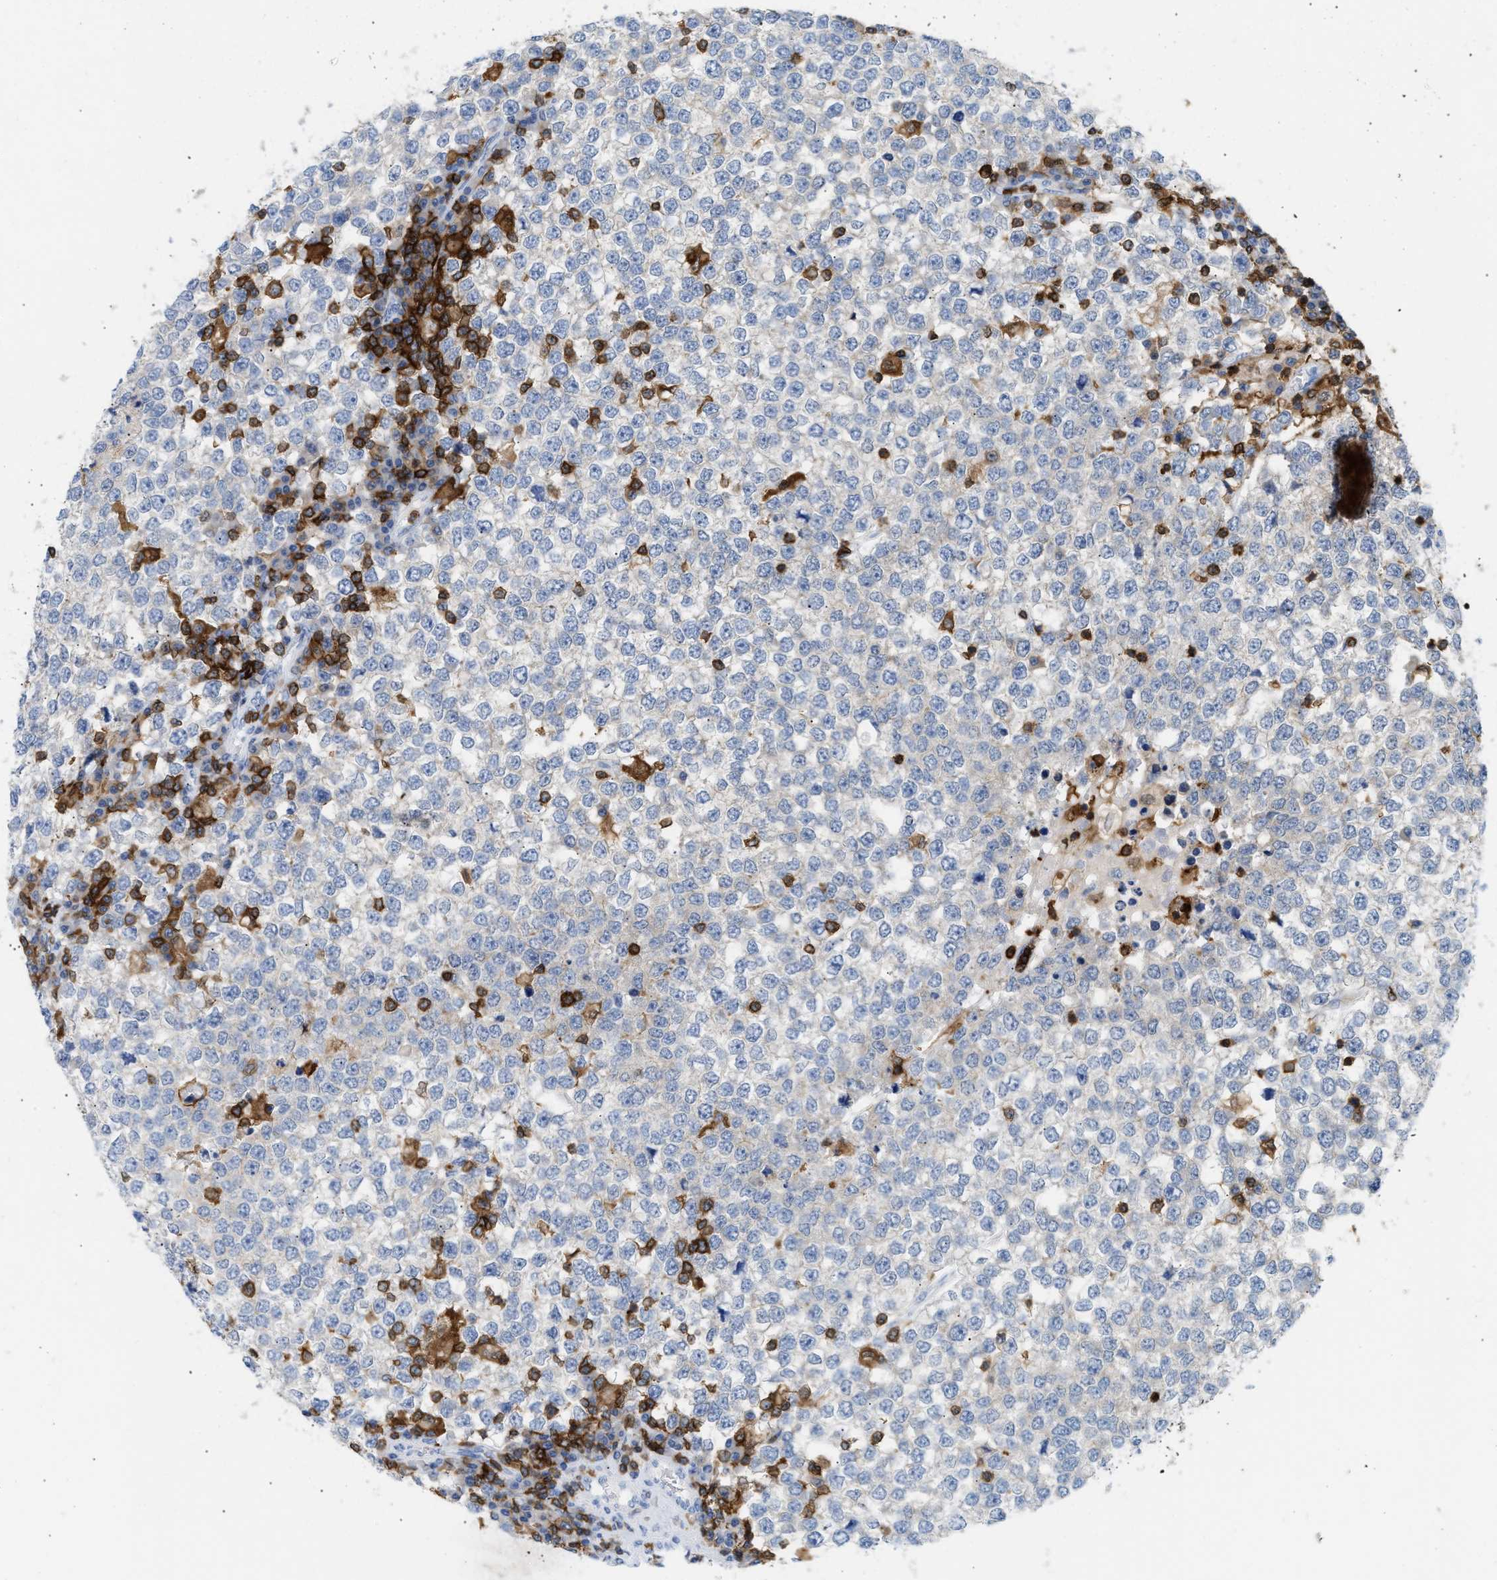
{"staining": {"intensity": "negative", "quantity": "none", "location": "none"}, "tissue": "testis cancer", "cell_type": "Tumor cells", "image_type": "cancer", "snomed": [{"axis": "morphology", "description": "Seminoma, NOS"}, {"axis": "topography", "description": "Testis"}], "caption": "Micrograph shows no significant protein positivity in tumor cells of testis seminoma.", "gene": "LCP1", "patient": {"sex": "male", "age": 65}}